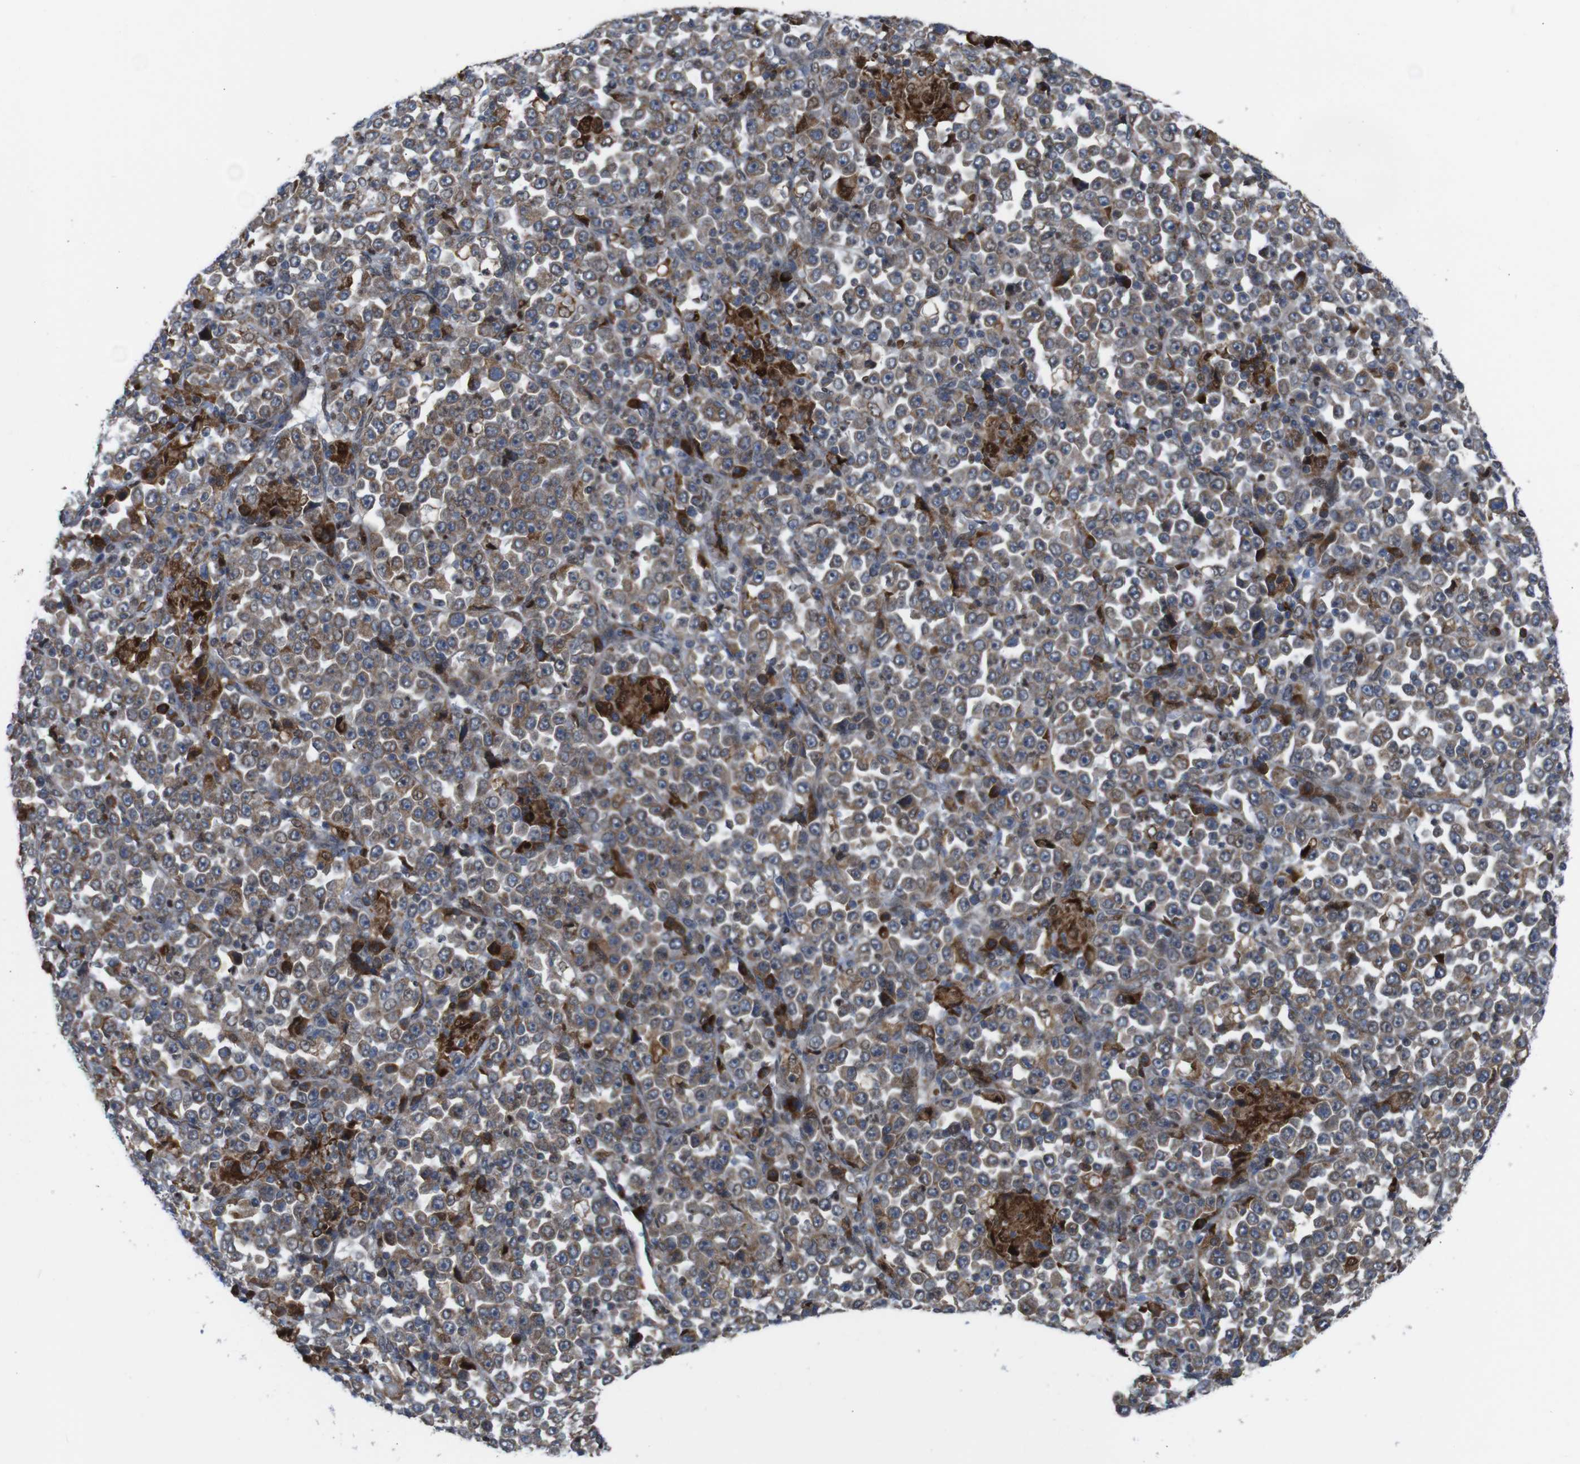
{"staining": {"intensity": "moderate", "quantity": ">75%", "location": "cytoplasmic/membranous"}, "tissue": "stomach cancer", "cell_type": "Tumor cells", "image_type": "cancer", "snomed": [{"axis": "morphology", "description": "Normal tissue, NOS"}, {"axis": "morphology", "description": "Adenocarcinoma, NOS"}, {"axis": "topography", "description": "Stomach, upper"}, {"axis": "topography", "description": "Stomach"}], "caption": "Protein expression by immunohistochemistry displays moderate cytoplasmic/membranous positivity in approximately >75% of tumor cells in stomach cancer.", "gene": "PTPN1", "patient": {"sex": "male", "age": 59}}